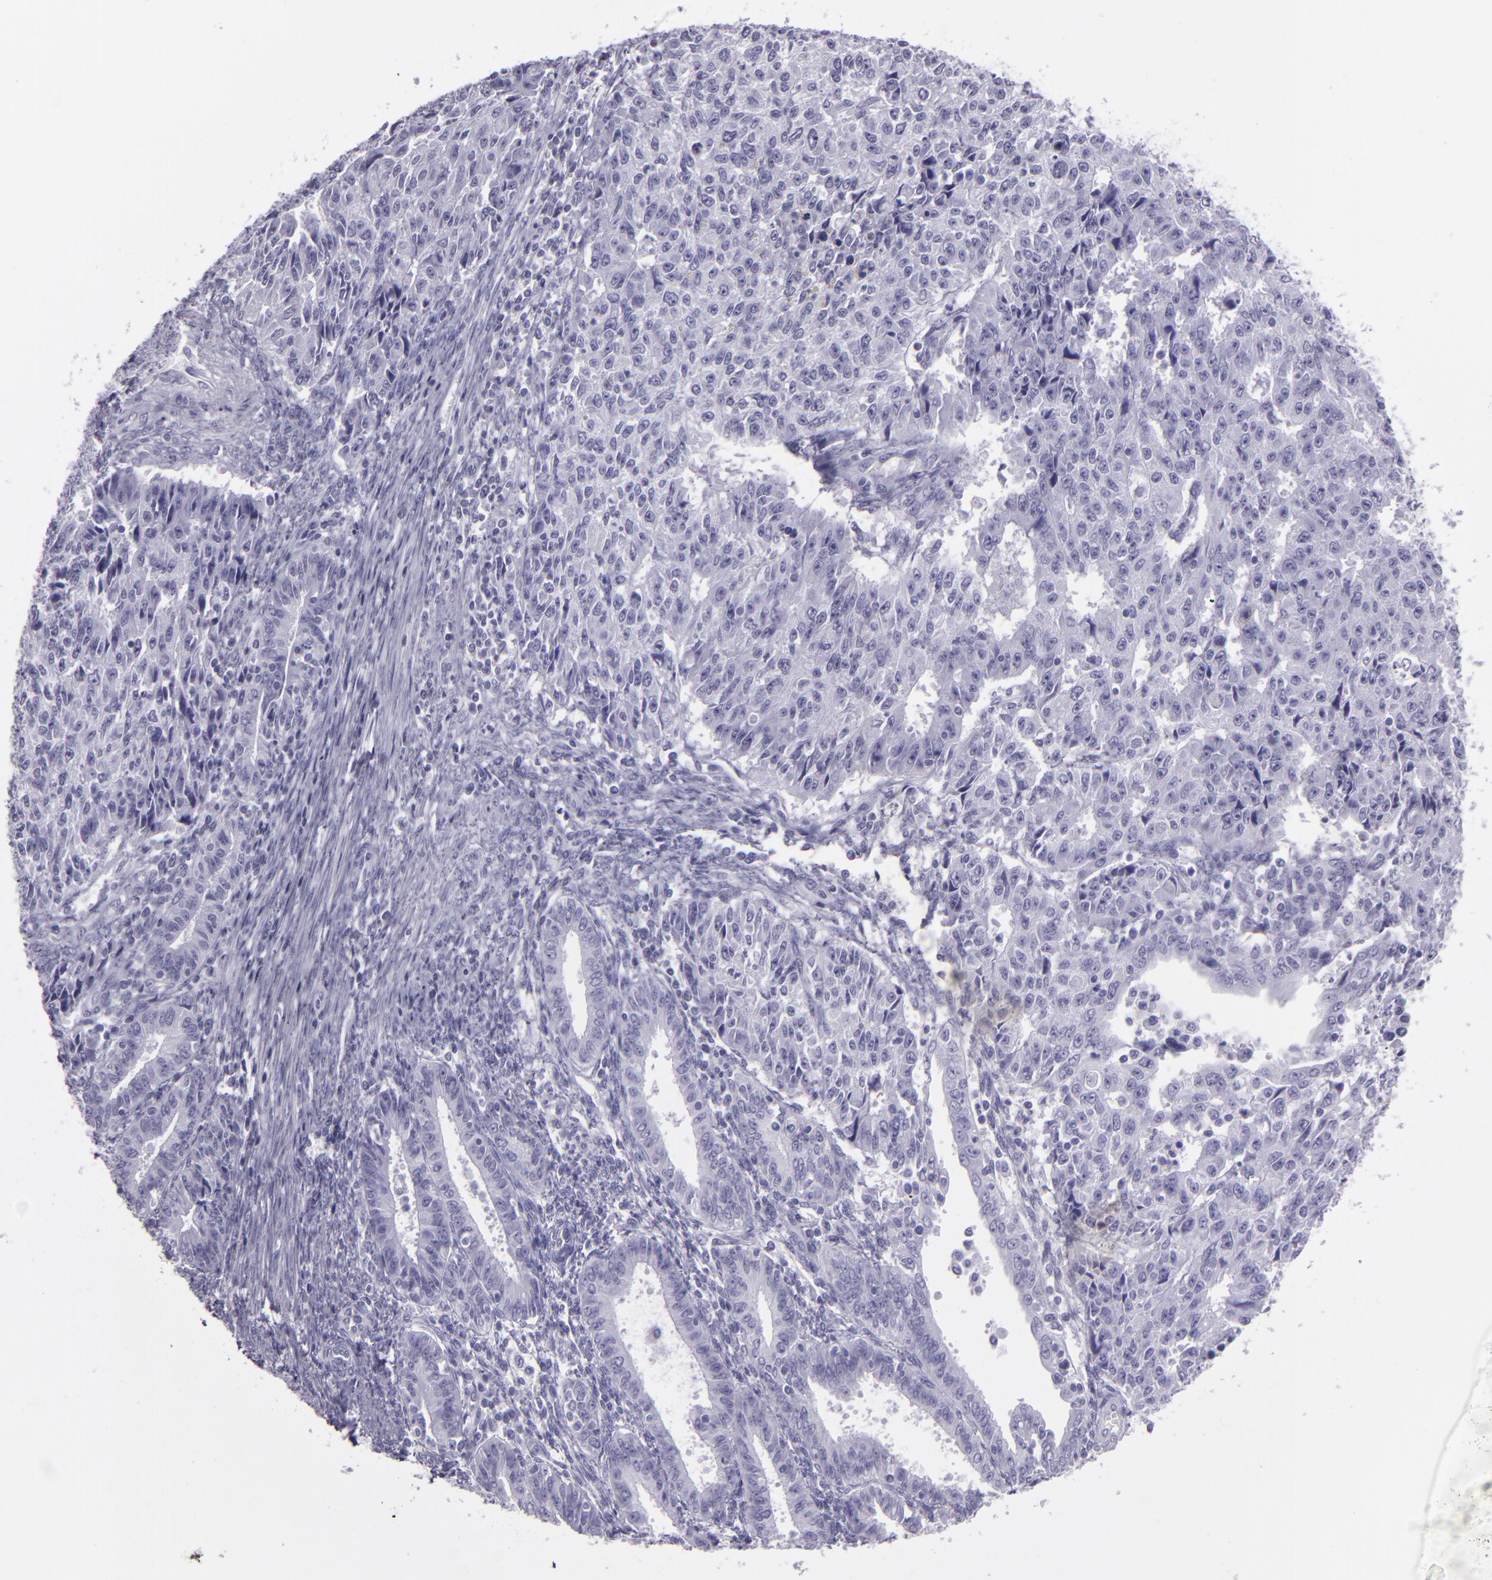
{"staining": {"intensity": "negative", "quantity": "none", "location": "none"}, "tissue": "endometrial cancer", "cell_type": "Tumor cells", "image_type": "cancer", "snomed": [{"axis": "morphology", "description": "Adenocarcinoma, NOS"}, {"axis": "topography", "description": "Endometrium"}], "caption": "Immunohistochemical staining of endometrial adenocarcinoma demonstrates no significant expression in tumor cells.", "gene": "CR2", "patient": {"sex": "female", "age": 42}}